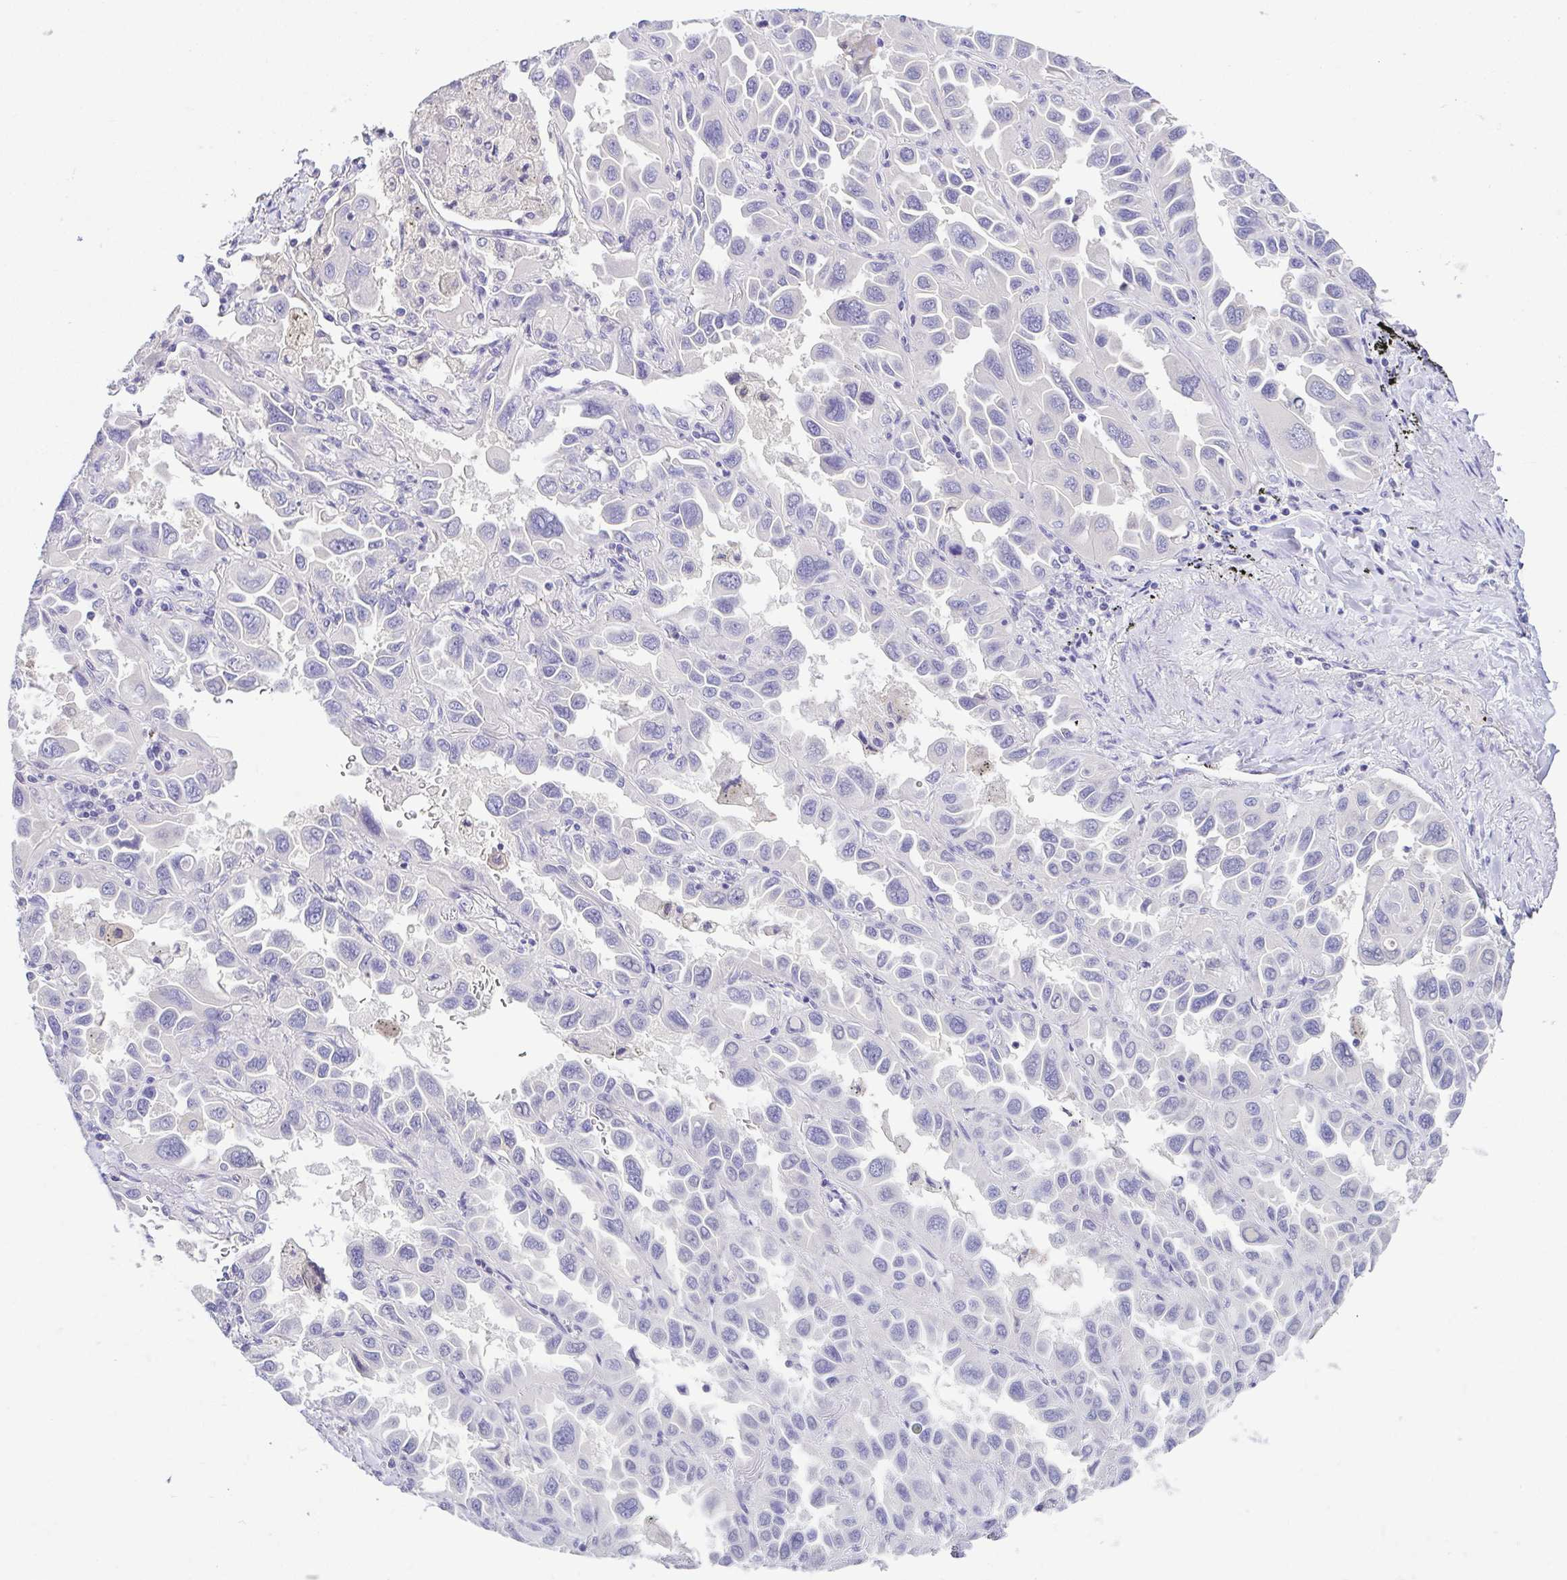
{"staining": {"intensity": "negative", "quantity": "none", "location": "none"}, "tissue": "lung cancer", "cell_type": "Tumor cells", "image_type": "cancer", "snomed": [{"axis": "morphology", "description": "Adenocarcinoma, NOS"}, {"axis": "topography", "description": "Lung"}], "caption": "A histopathology image of human lung adenocarcinoma is negative for staining in tumor cells.", "gene": "A1BG", "patient": {"sex": "male", "age": 64}}